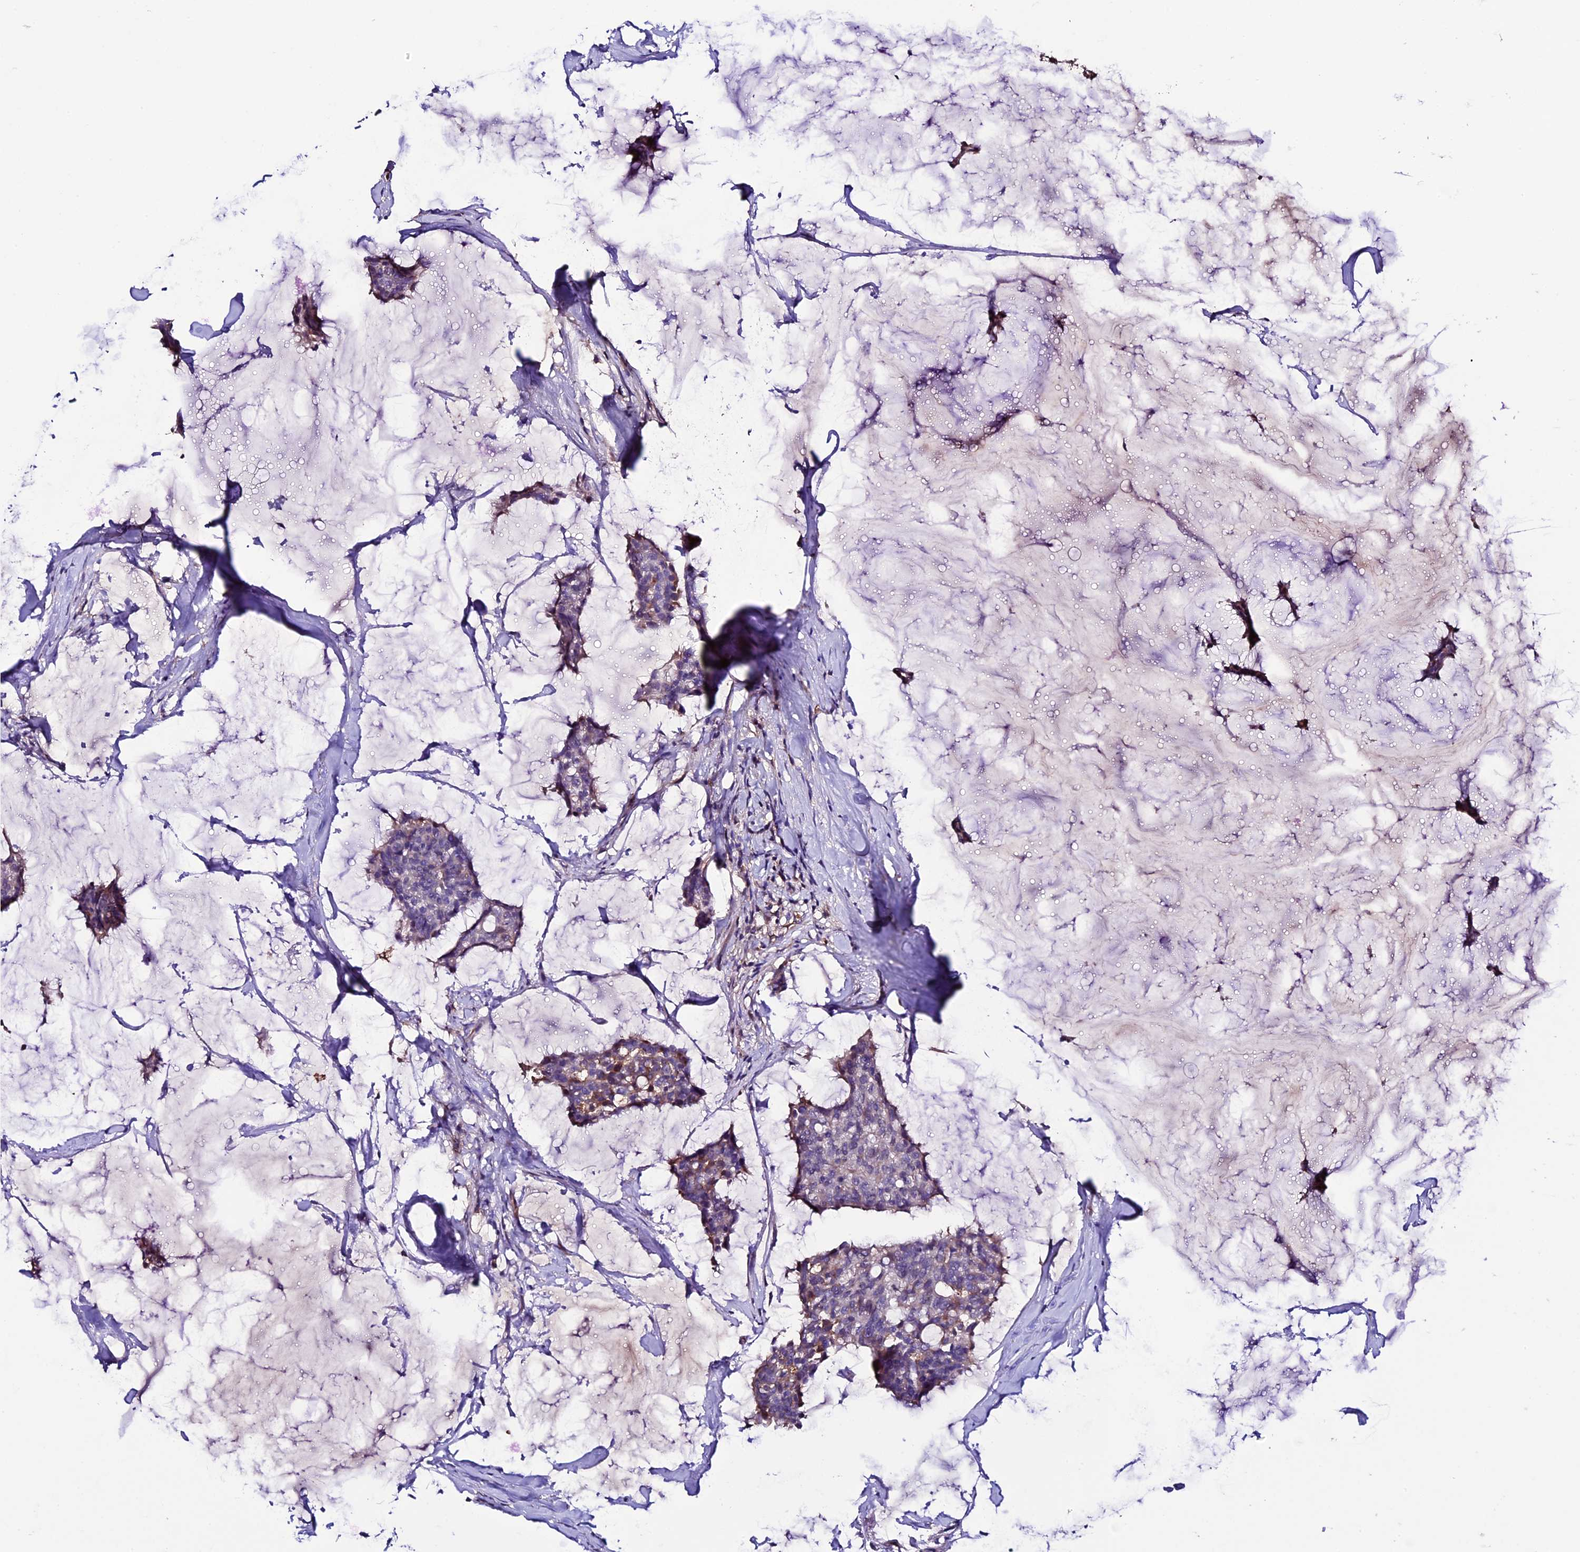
{"staining": {"intensity": "weak", "quantity": "<25%", "location": "cytoplasmic/membranous"}, "tissue": "breast cancer", "cell_type": "Tumor cells", "image_type": "cancer", "snomed": [{"axis": "morphology", "description": "Duct carcinoma"}, {"axis": "topography", "description": "Breast"}], "caption": "Breast cancer was stained to show a protein in brown. There is no significant positivity in tumor cells.", "gene": "TCP11L2", "patient": {"sex": "female", "age": 93}}